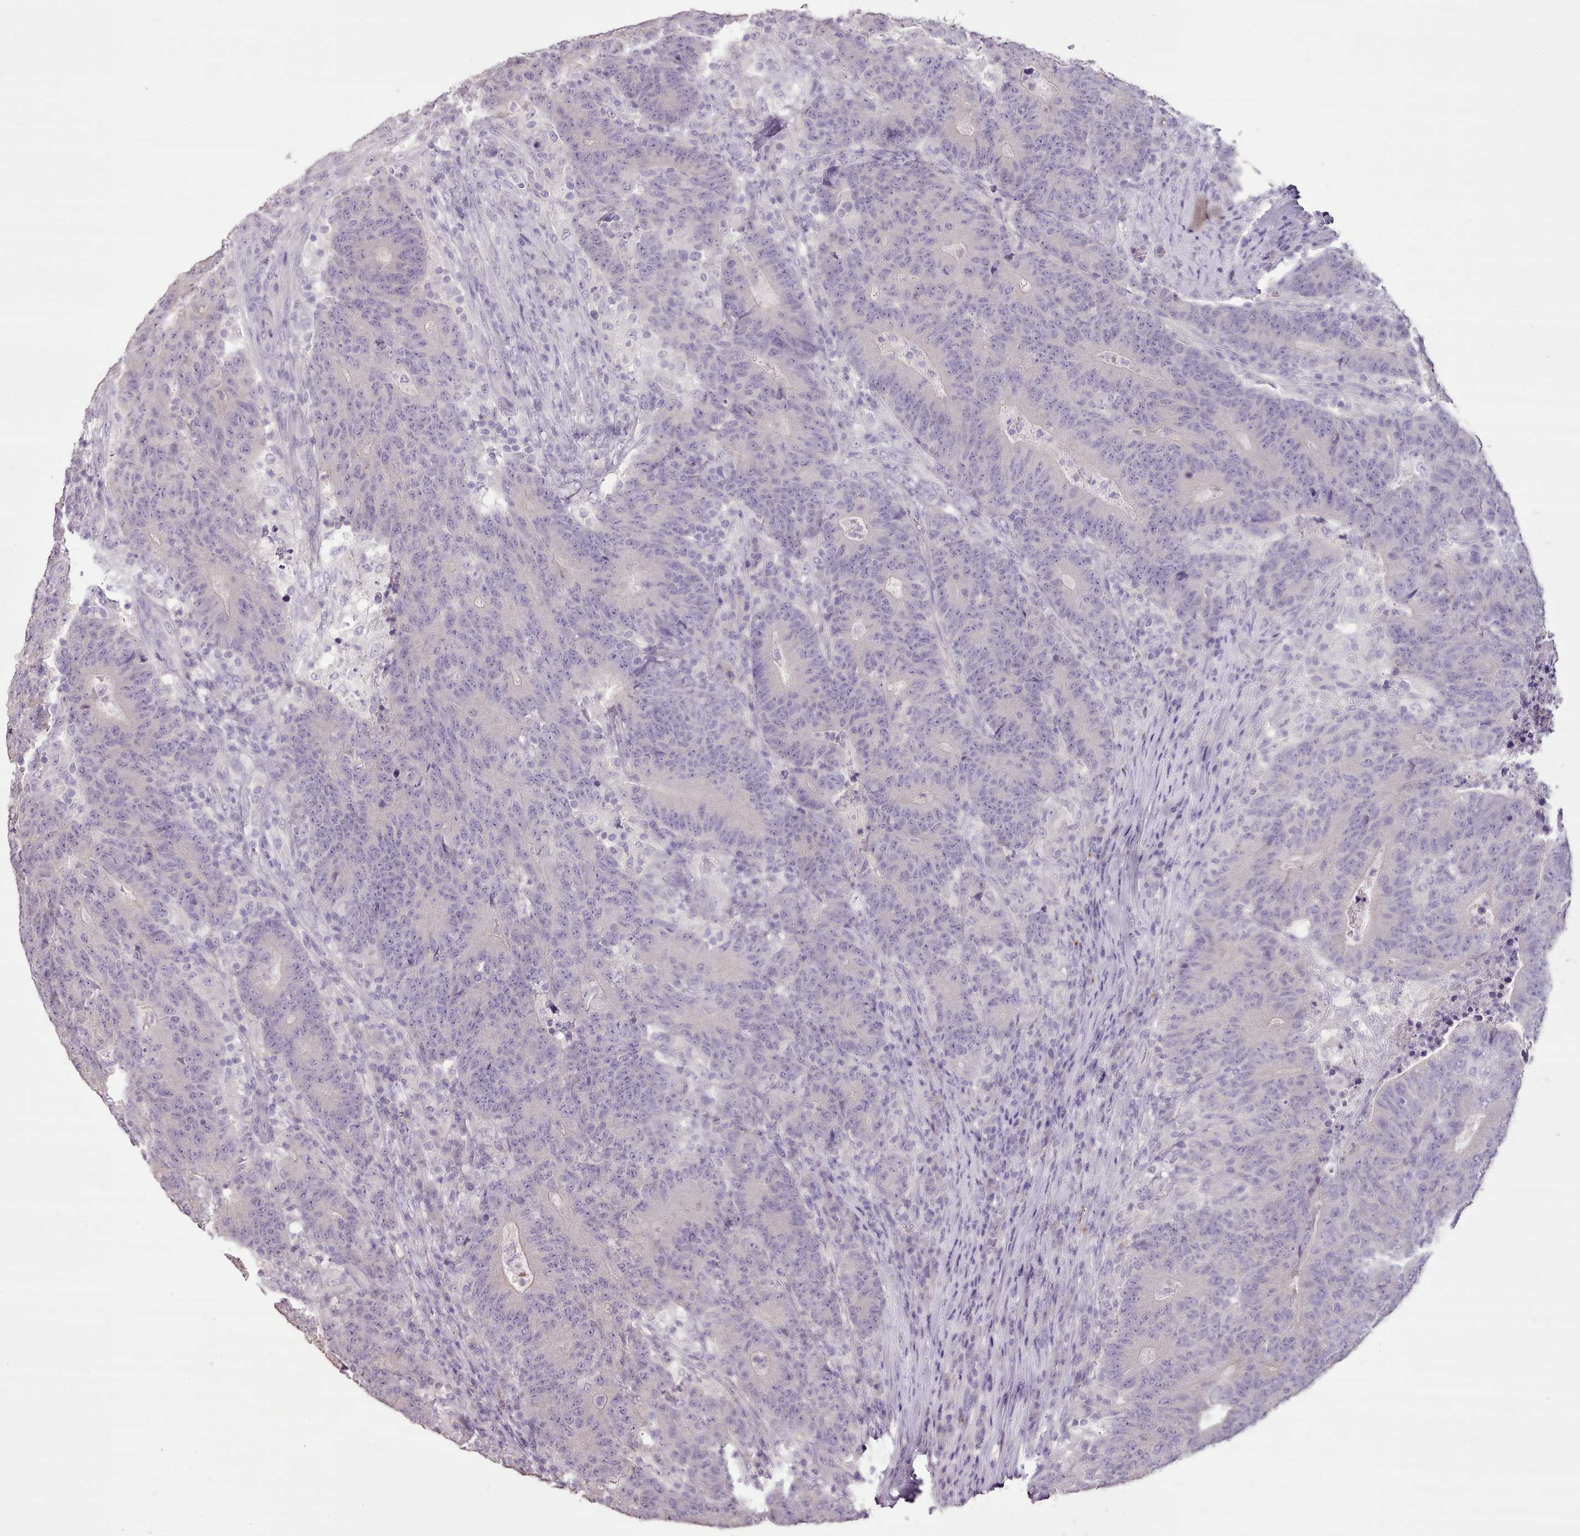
{"staining": {"intensity": "negative", "quantity": "none", "location": "none"}, "tissue": "colorectal cancer", "cell_type": "Tumor cells", "image_type": "cancer", "snomed": [{"axis": "morphology", "description": "Adenocarcinoma, NOS"}, {"axis": "topography", "description": "Colon"}], "caption": "Tumor cells show no significant protein staining in adenocarcinoma (colorectal).", "gene": "BLOC1S2", "patient": {"sex": "female", "age": 75}}